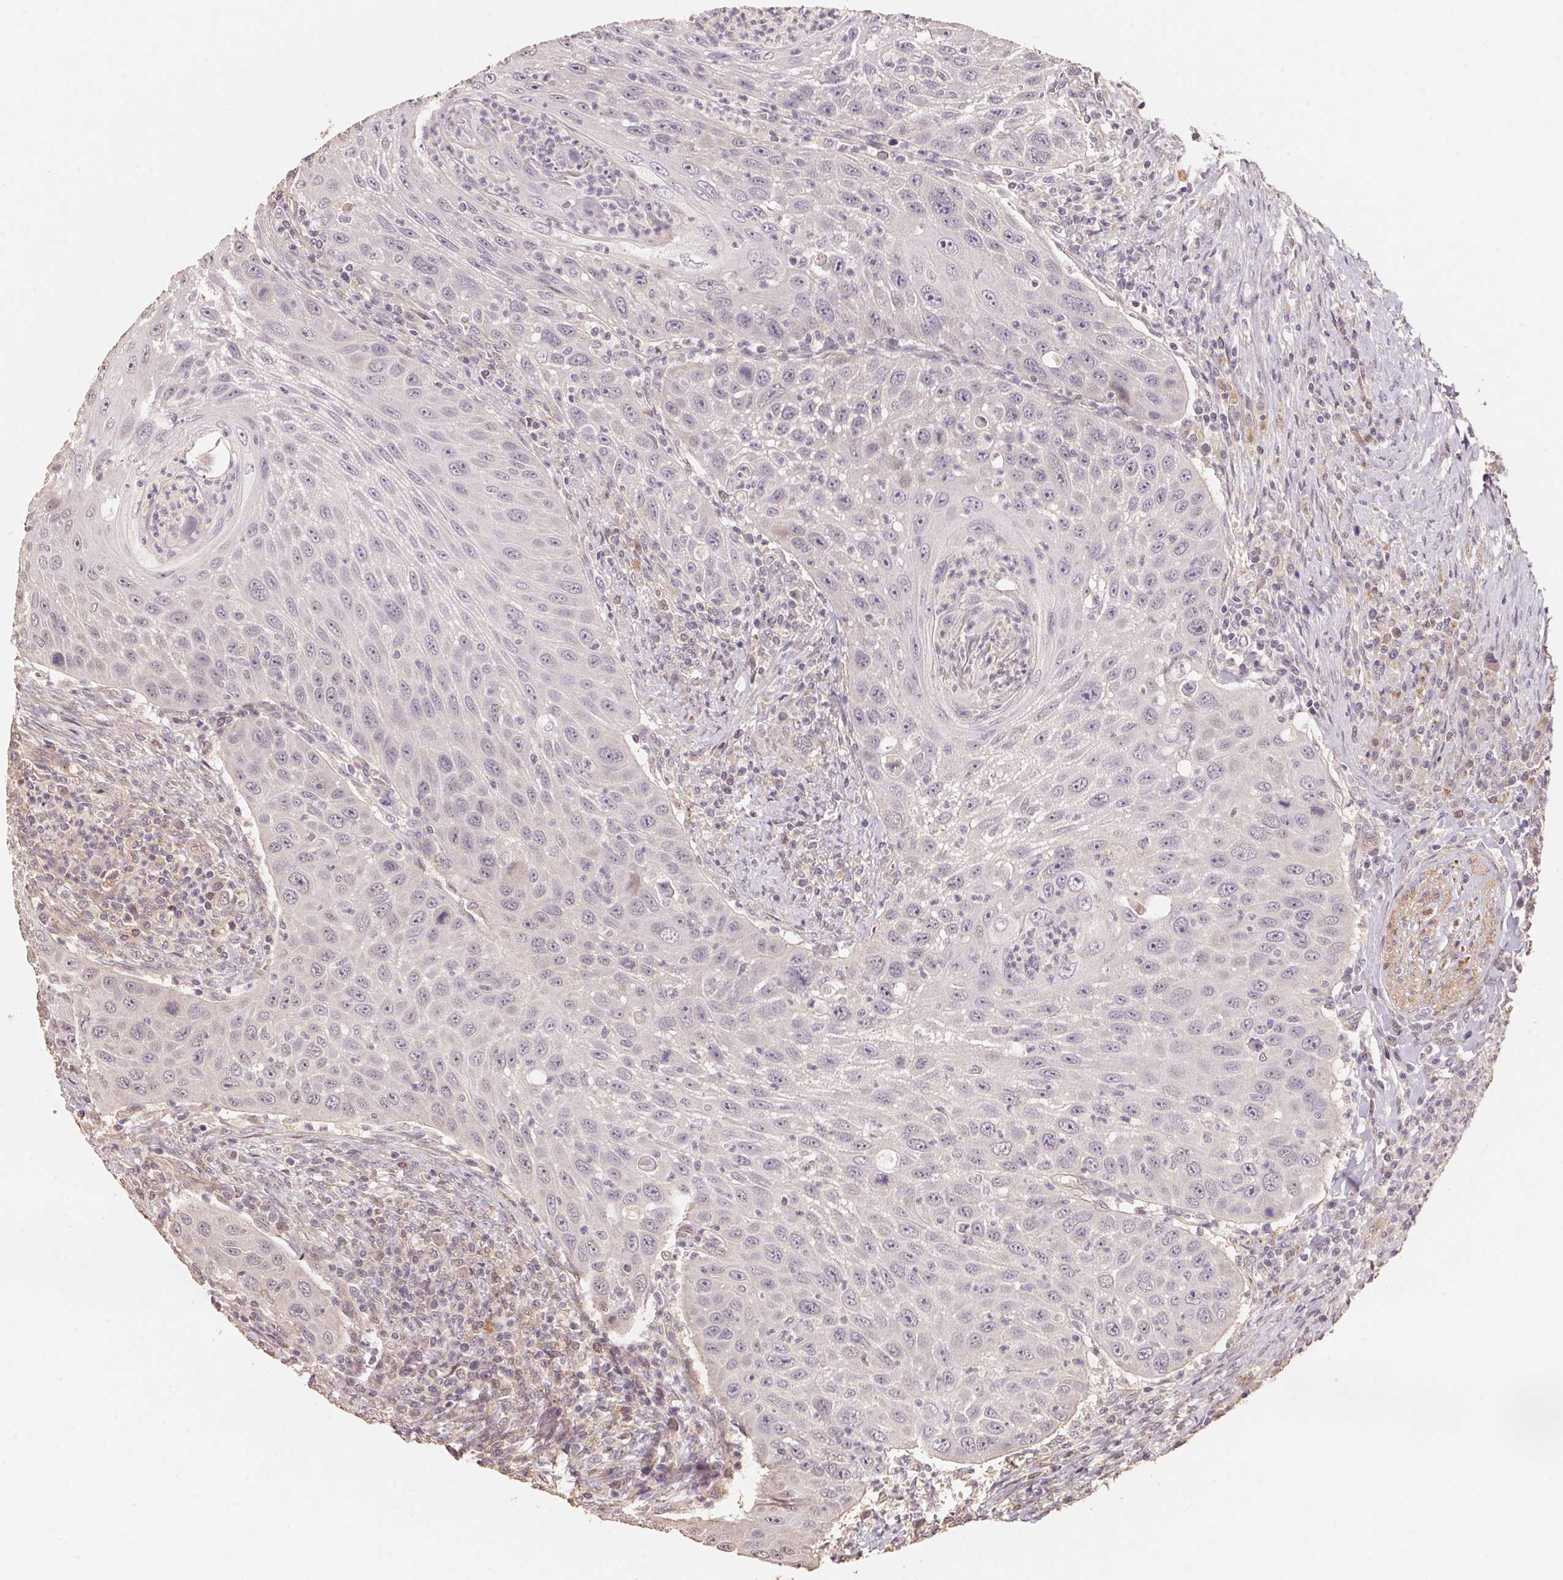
{"staining": {"intensity": "negative", "quantity": "none", "location": "none"}, "tissue": "head and neck cancer", "cell_type": "Tumor cells", "image_type": "cancer", "snomed": [{"axis": "morphology", "description": "Squamous cell carcinoma, NOS"}, {"axis": "topography", "description": "Head-Neck"}], "caption": "Image shows no protein staining in tumor cells of head and neck cancer tissue. (DAB IHC with hematoxylin counter stain).", "gene": "TMEM222", "patient": {"sex": "male", "age": 69}}